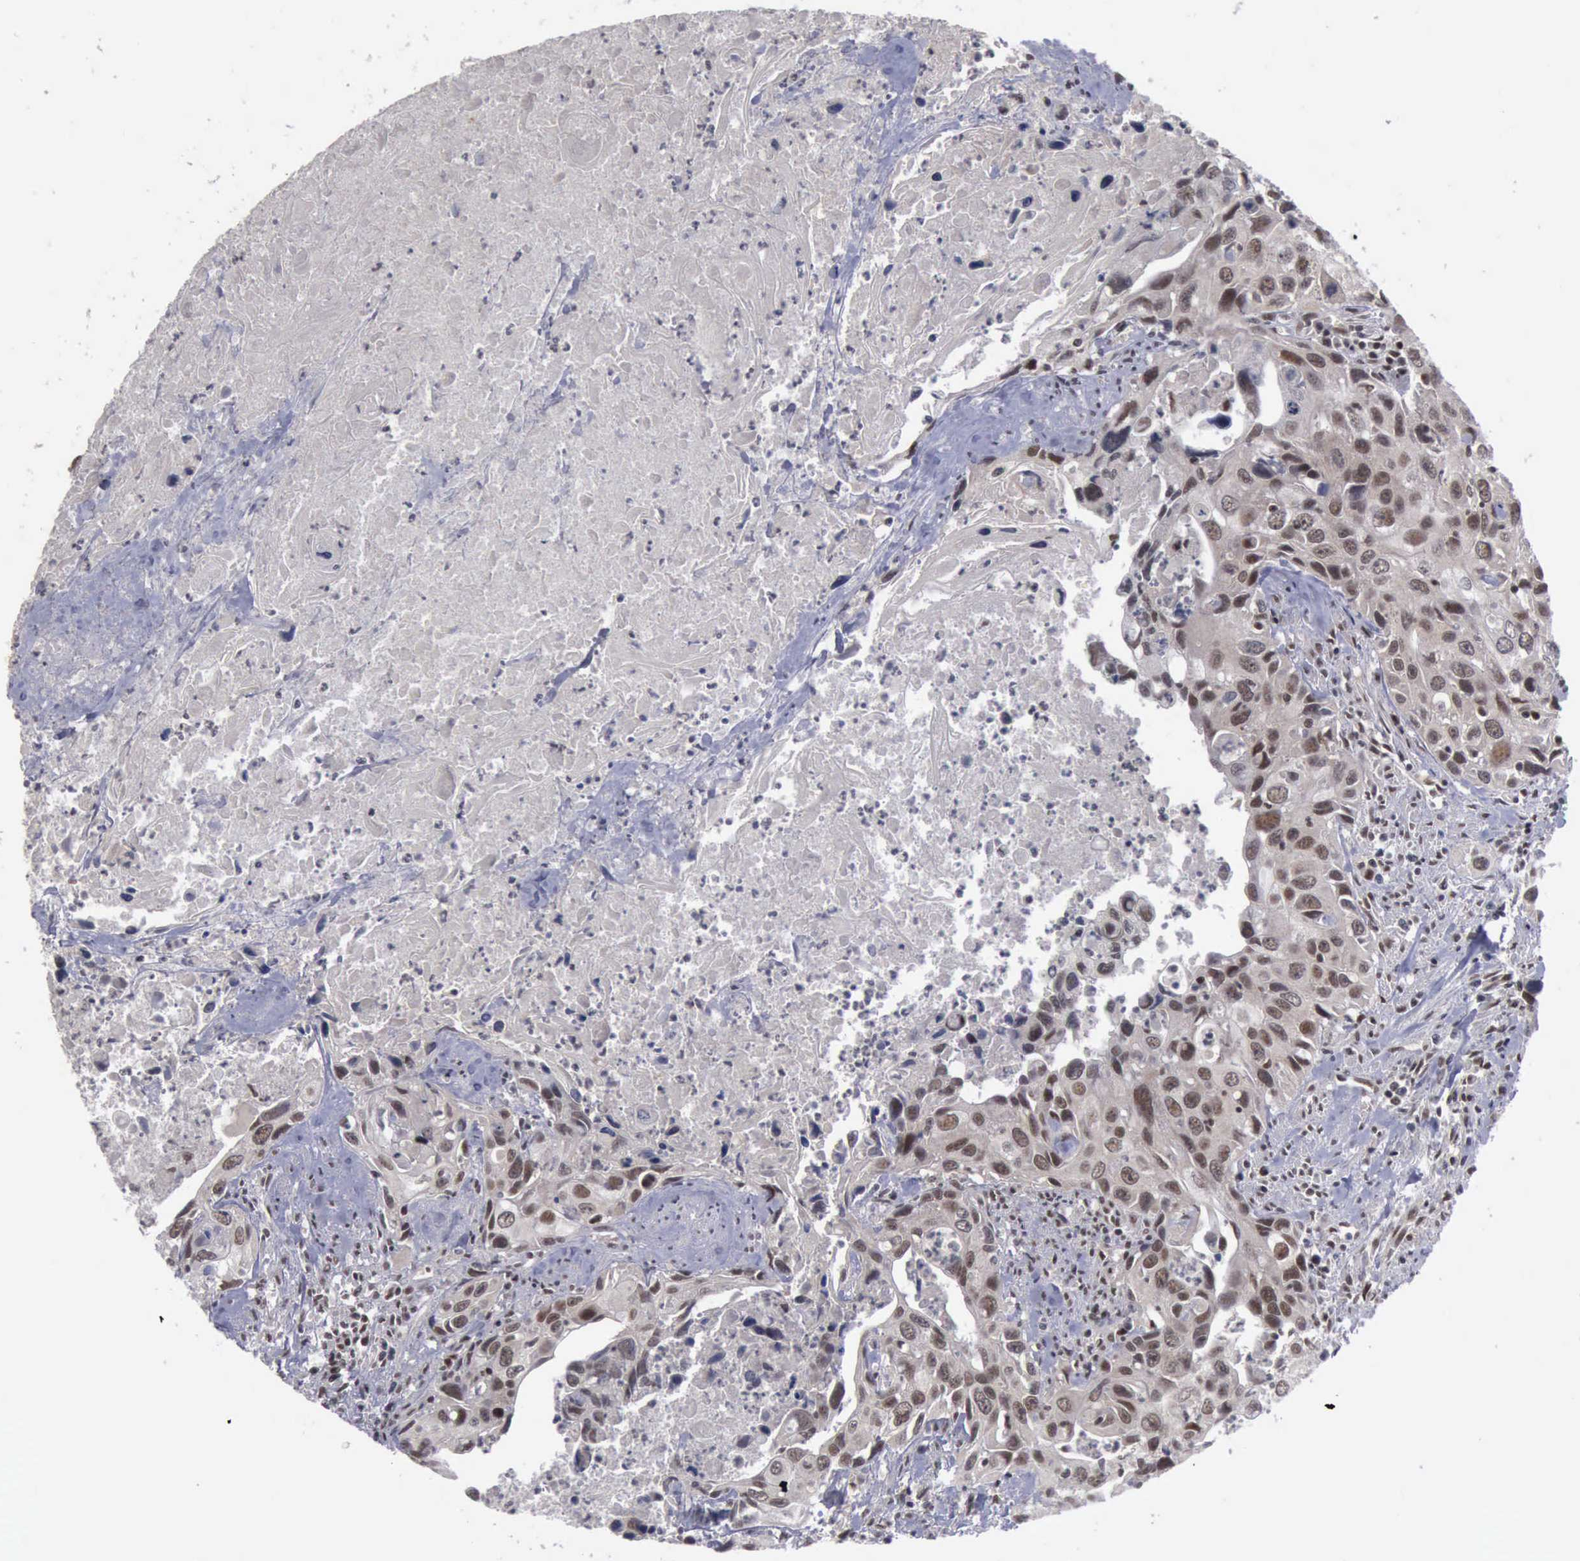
{"staining": {"intensity": "moderate", "quantity": ">75%", "location": "cytoplasmic/membranous,nuclear"}, "tissue": "urothelial cancer", "cell_type": "Tumor cells", "image_type": "cancer", "snomed": [{"axis": "morphology", "description": "Urothelial carcinoma, High grade"}, {"axis": "topography", "description": "Urinary bladder"}], "caption": "Protein expression analysis of human urothelial cancer reveals moderate cytoplasmic/membranous and nuclear positivity in approximately >75% of tumor cells.", "gene": "ATM", "patient": {"sex": "male", "age": 71}}